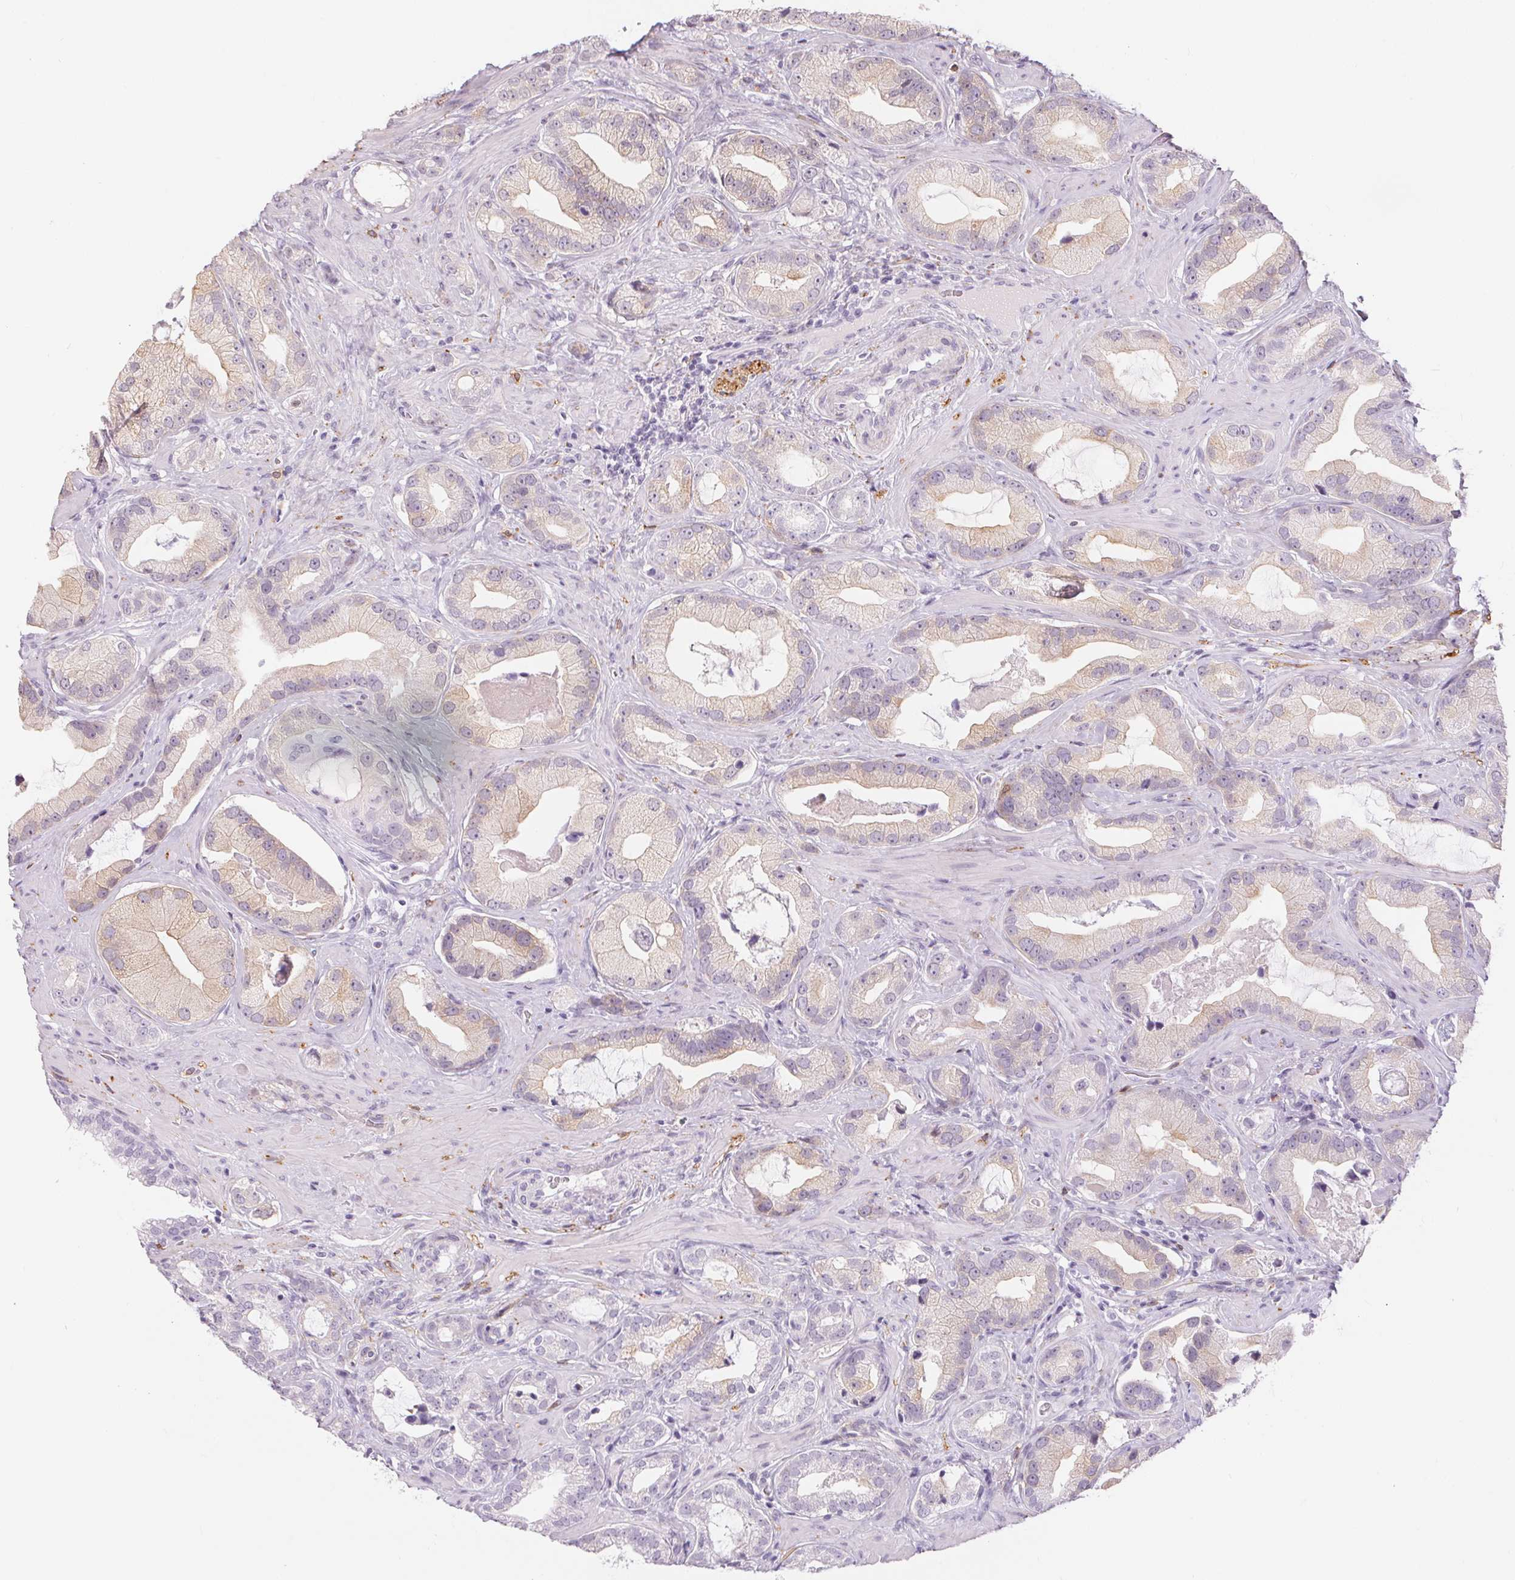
{"staining": {"intensity": "weak", "quantity": "25%-75%", "location": "cytoplasmic/membranous"}, "tissue": "prostate cancer", "cell_type": "Tumor cells", "image_type": "cancer", "snomed": [{"axis": "morphology", "description": "Adenocarcinoma, Low grade"}, {"axis": "topography", "description": "Prostate"}], "caption": "High-power microscopy captured an immunohistochemistry photomicrograph of prostate low-grade adenocarcinoma, revealing weak cytoplasmic/membranous expression in approximately 25%-75% of tumor cells. Immunohistochemistry (ihc) stains the protein in brown and the nuclei are stained blue.", "gene": "CADPS", "patient": {"sex": "male", "age": 62}}